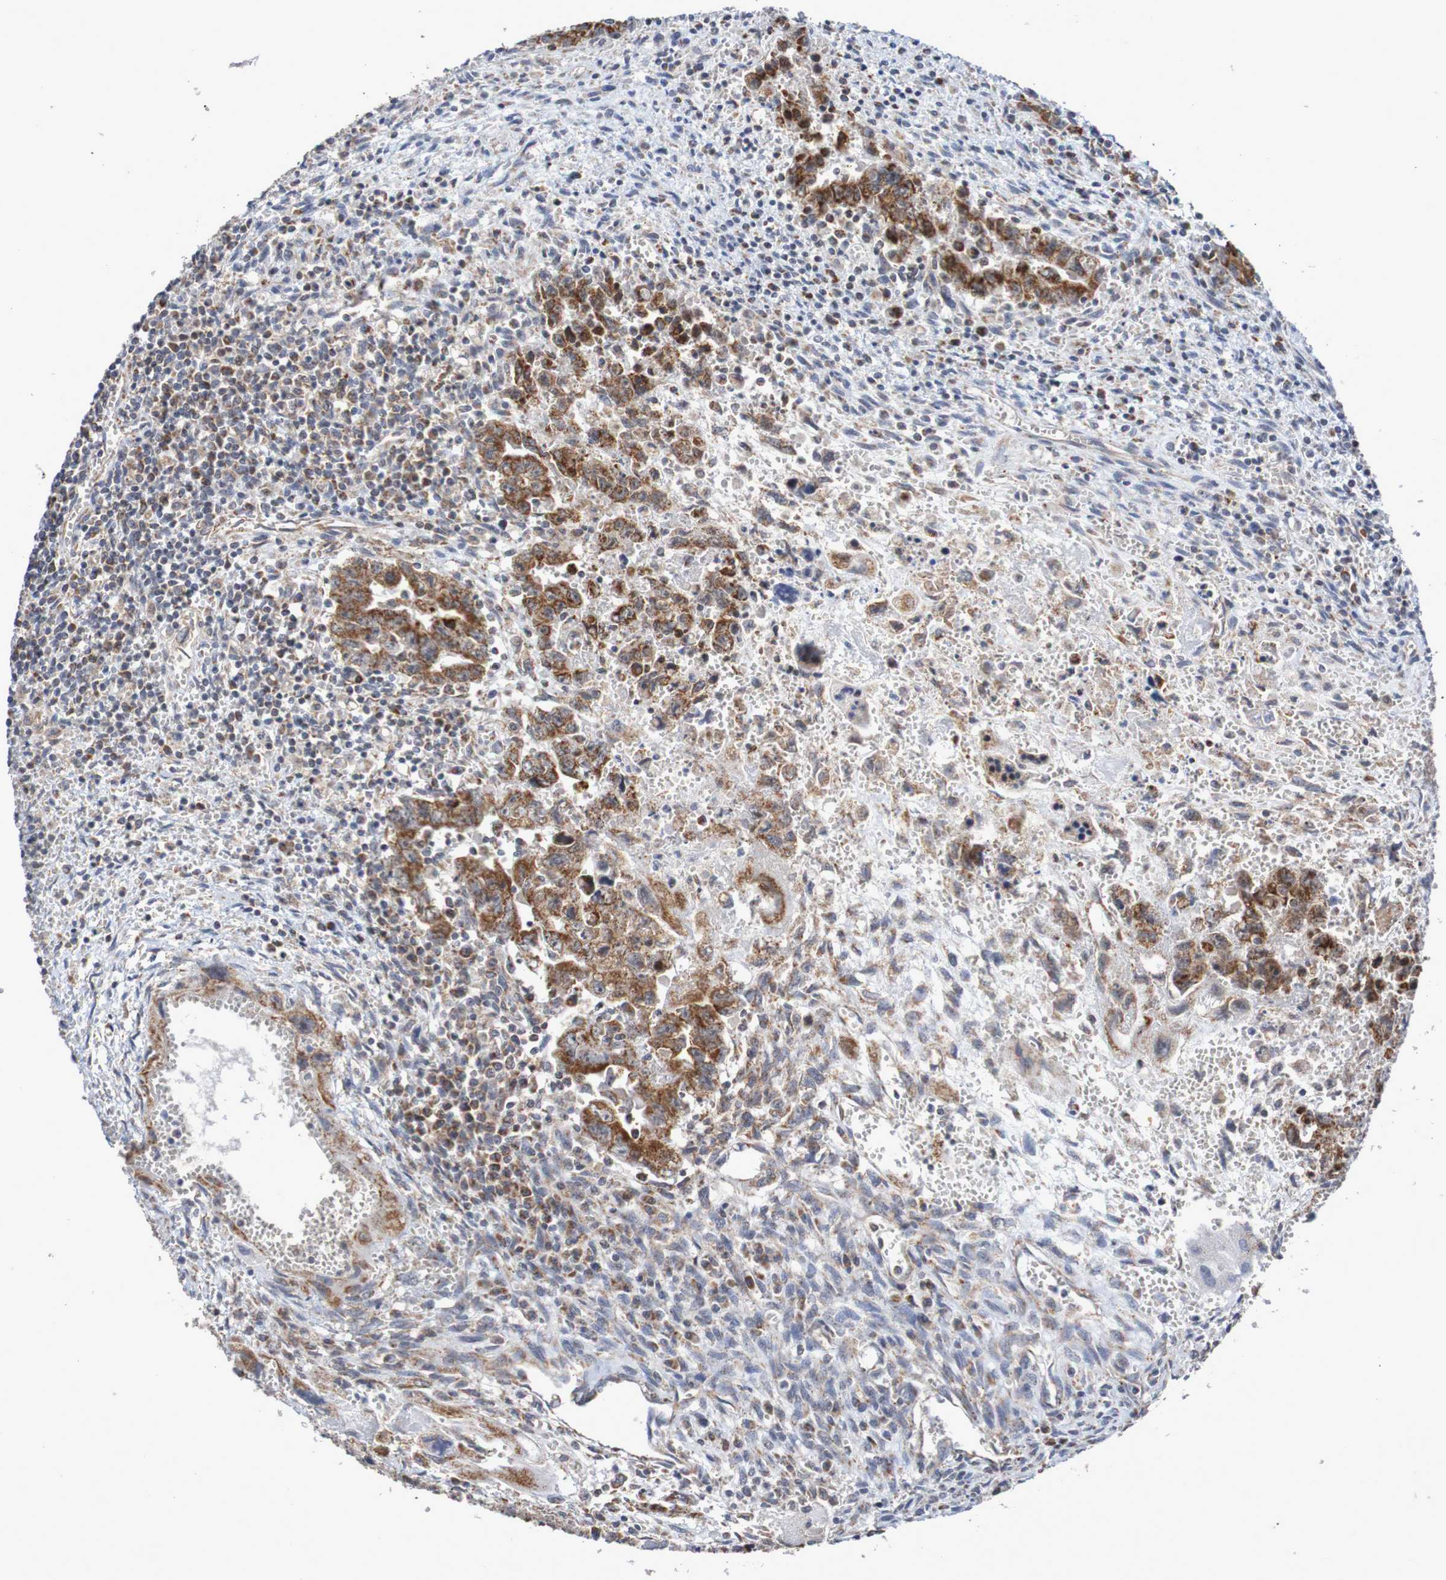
{"staining": {"intensity": "moderate", "quantity": ">75%", "location": "cytoplasmic/membranous"}, "tissue": "testis cancer", "cell_type": "Tumor cells", "image_type": "cancer", "snomed": [{"axis": "morphology", "description": "Carcinoma, Embryonal, NOS"}, {"axis": "topography", "description": "Testis"}], "caption": "Testis embryonal carcinoma stained with a brown dye reveals moderate cytoplasmic/membranous positive positivity in approximately >75% of tumor cells.", "gene": "DVL1", "patient": {"sex": "male", "age": 28}}